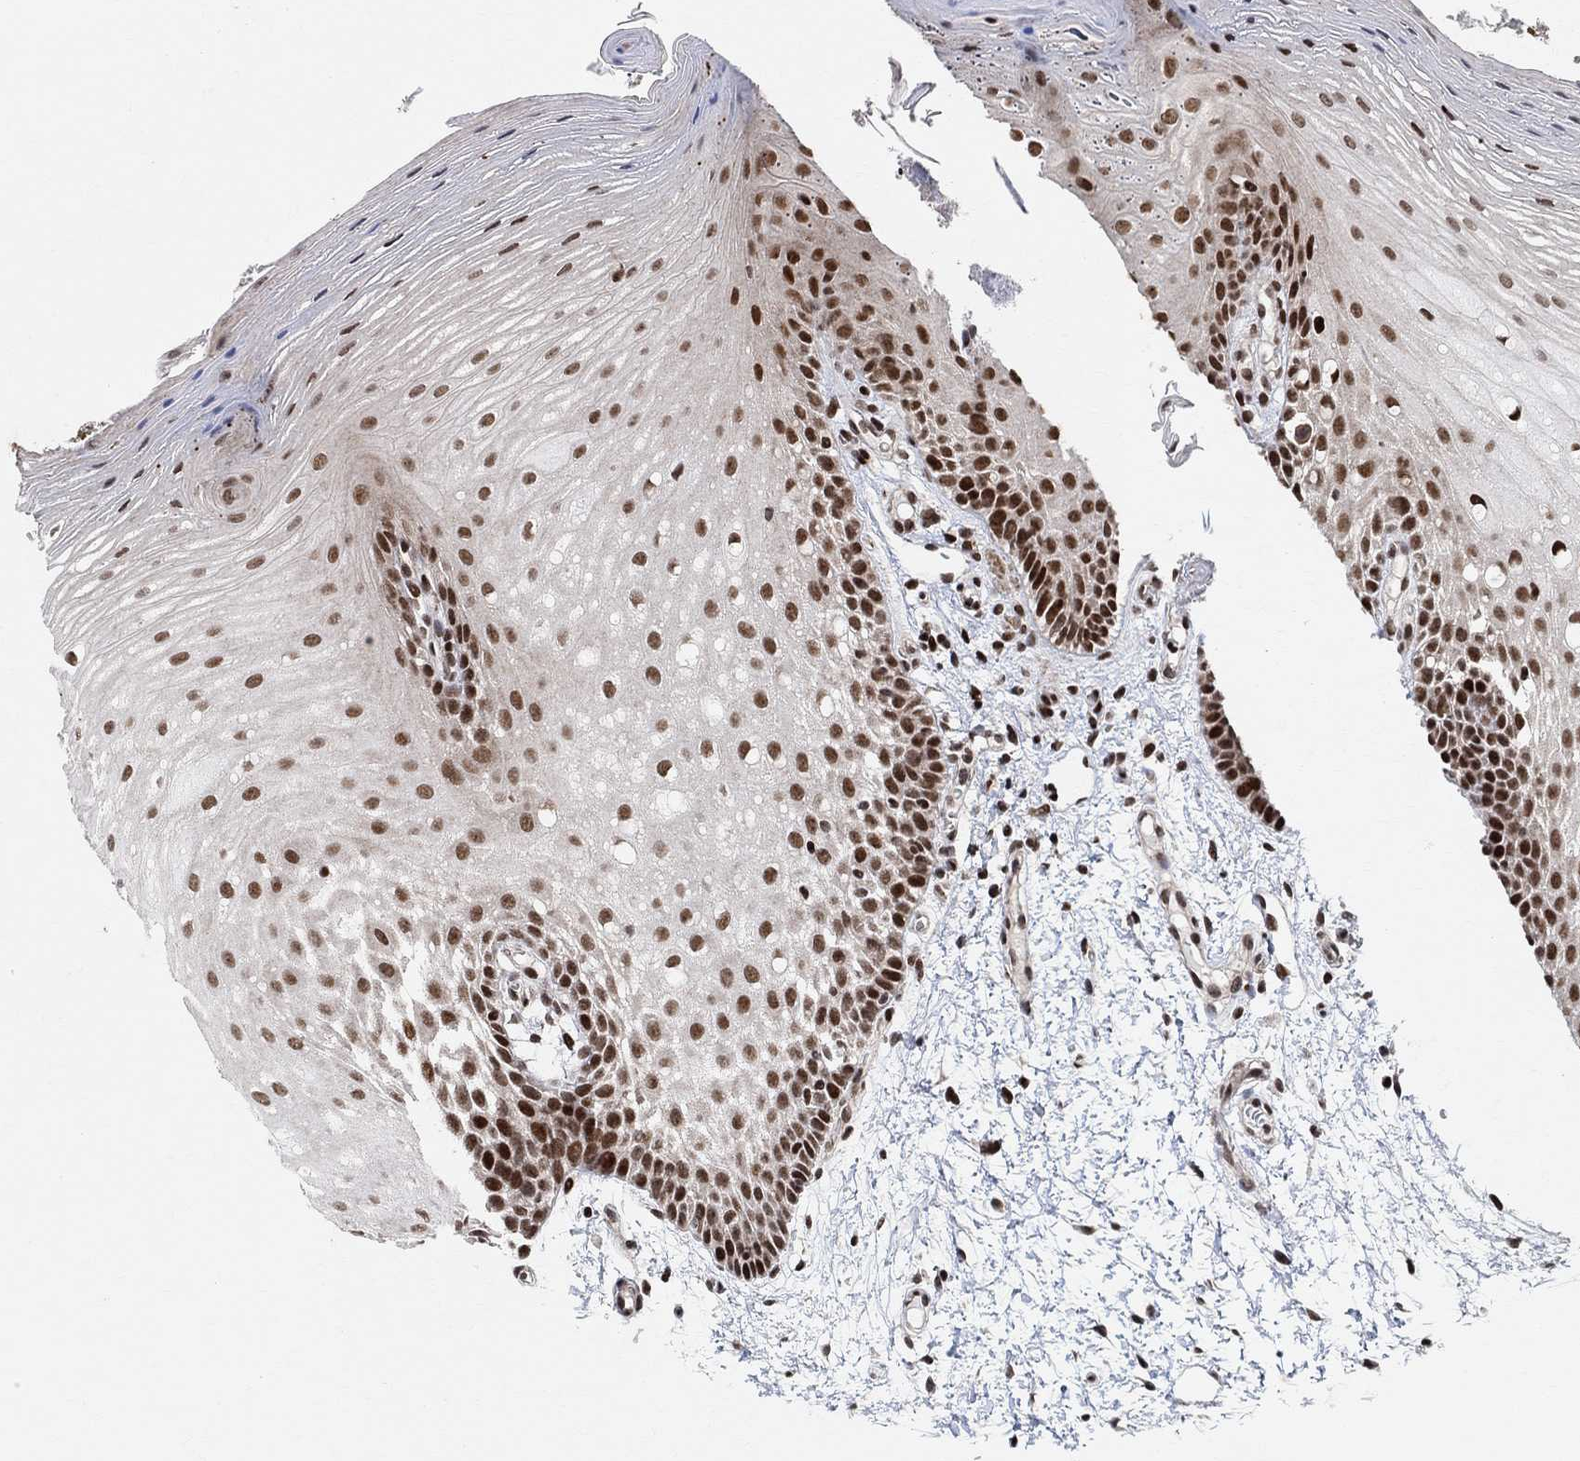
{"staining": {"intensity": "strong", "quantity": "25%-75%", "location": "nuclear"}, "tissue": "oral mucosa", "cell_type": "Squamous epithelial cells", "image_type": "normal", "snomed": [{"axis": "morphology", "description": "Normal tissue, NOS"}, {"axis": "morphology", "description": "Squamous cell carcinoma, NOS"}, {"axis": "topography", "description": "Oral tissue"}, {"axis": "topography", "description": "Head-Neck"}], "caption": "An immunohistochemistry micrograph of normal tissue is shown. Protein staining in brown highlights strong nuclear positivity in oral mucosa within squamous epithelial cells.", "gene": "E4F1", "patient": {"sex": "male", "age": 69}}